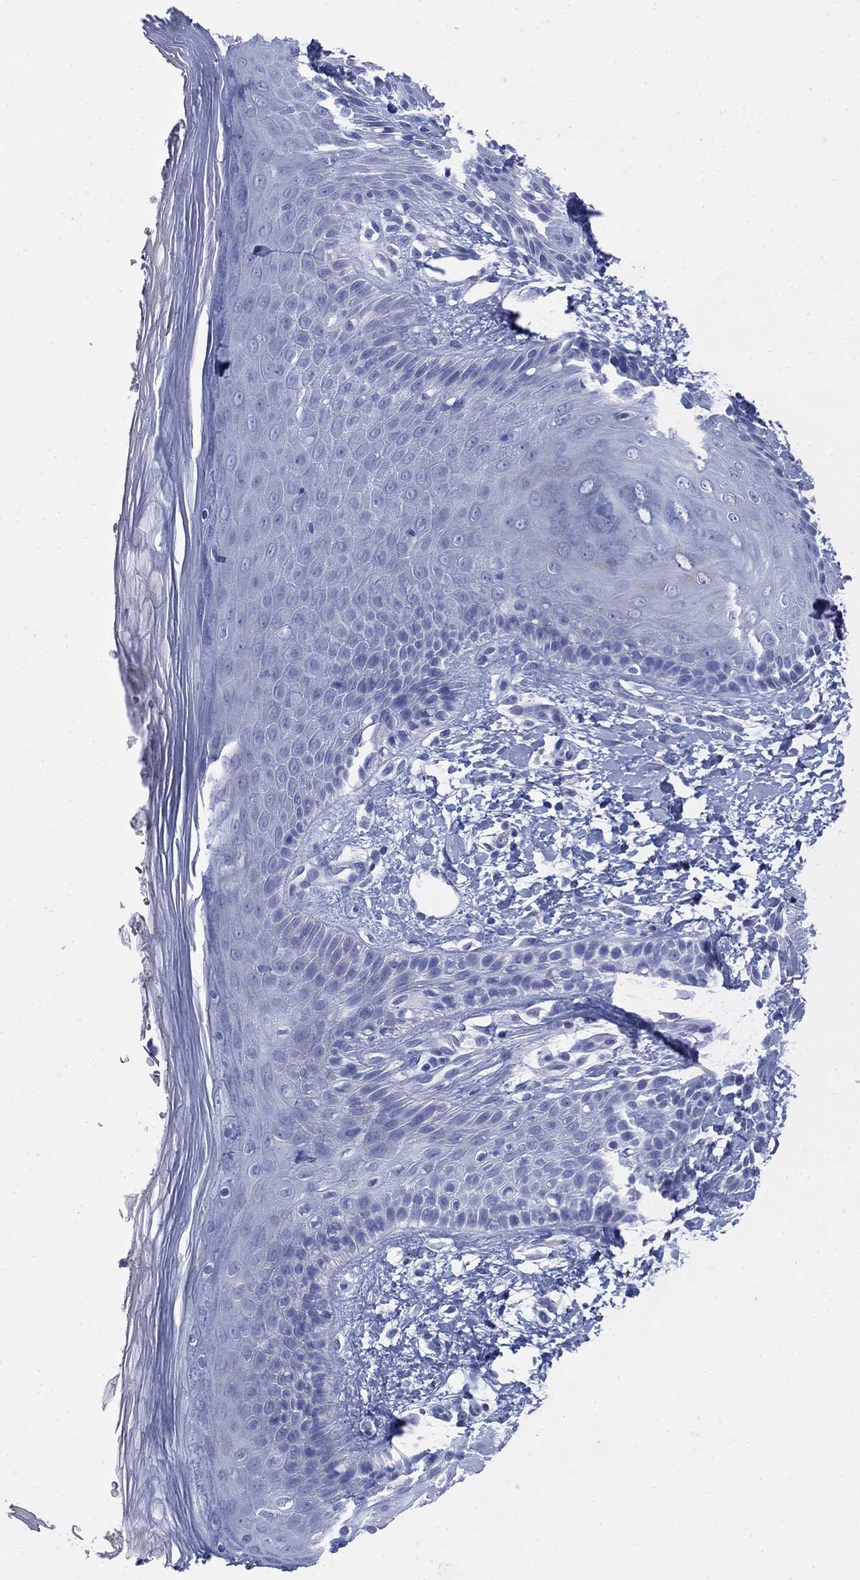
{"staining": {"intensity": "negative", "quantity": "none", "location": "none"}, "tissue": "skin", "cell_type": "Epidermal cells", "image_type": "normal", "snomed": [{"axis": "morphology", "description": "Normal tissue, NOS"}, {"axis": "topography", "description": "Anal"}], "caption": "This is an IHC micrograph of benign human skin. There is no positivity in epidermal cells.", "gene": "SCCPDH", "patient": {"sex": "male", "age": 36}}